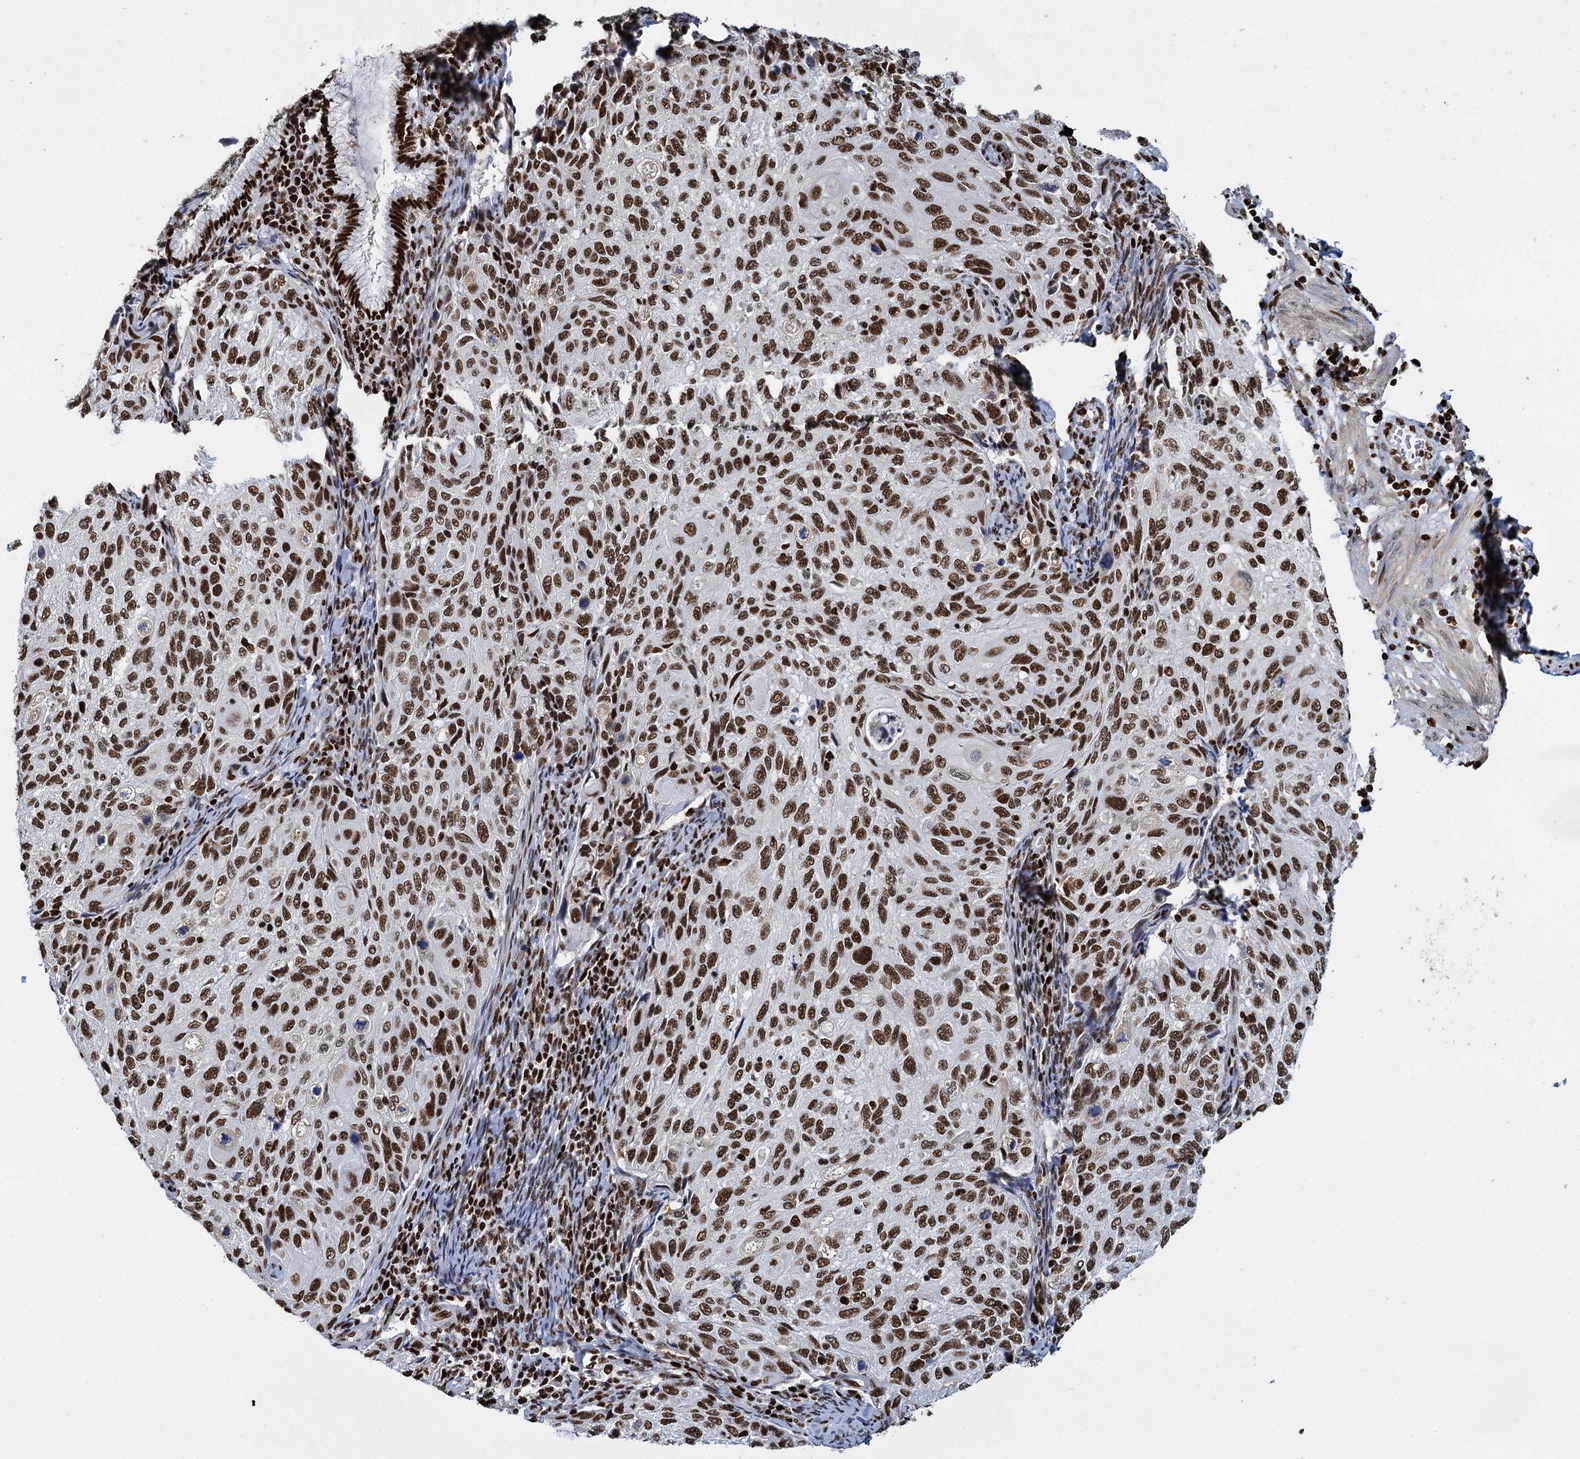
{"staining": {"intensity": "strong", "quantity": ">75%", "location": "nuclear"}, "tissue": "cervical cancer", "cell_type": "Tumor cells", "image_type": "cancer", "snomed": [{"axis": "morphology", "description": "Squamous cell carcinoma, NOS"}, {"axis": "topography", "description": "Cervix"}], "caption": "DAB (3,3'-diaminobenzidine) immunohistochemical staining of human cervical cancer displays strong nuclear protein expression in approximately >75% of tumor cells. (DAB = brown stain, brightfield microscopy at high magnification).", "gene": "DCPS", "patient": {"sex": "female", "age": 70}}